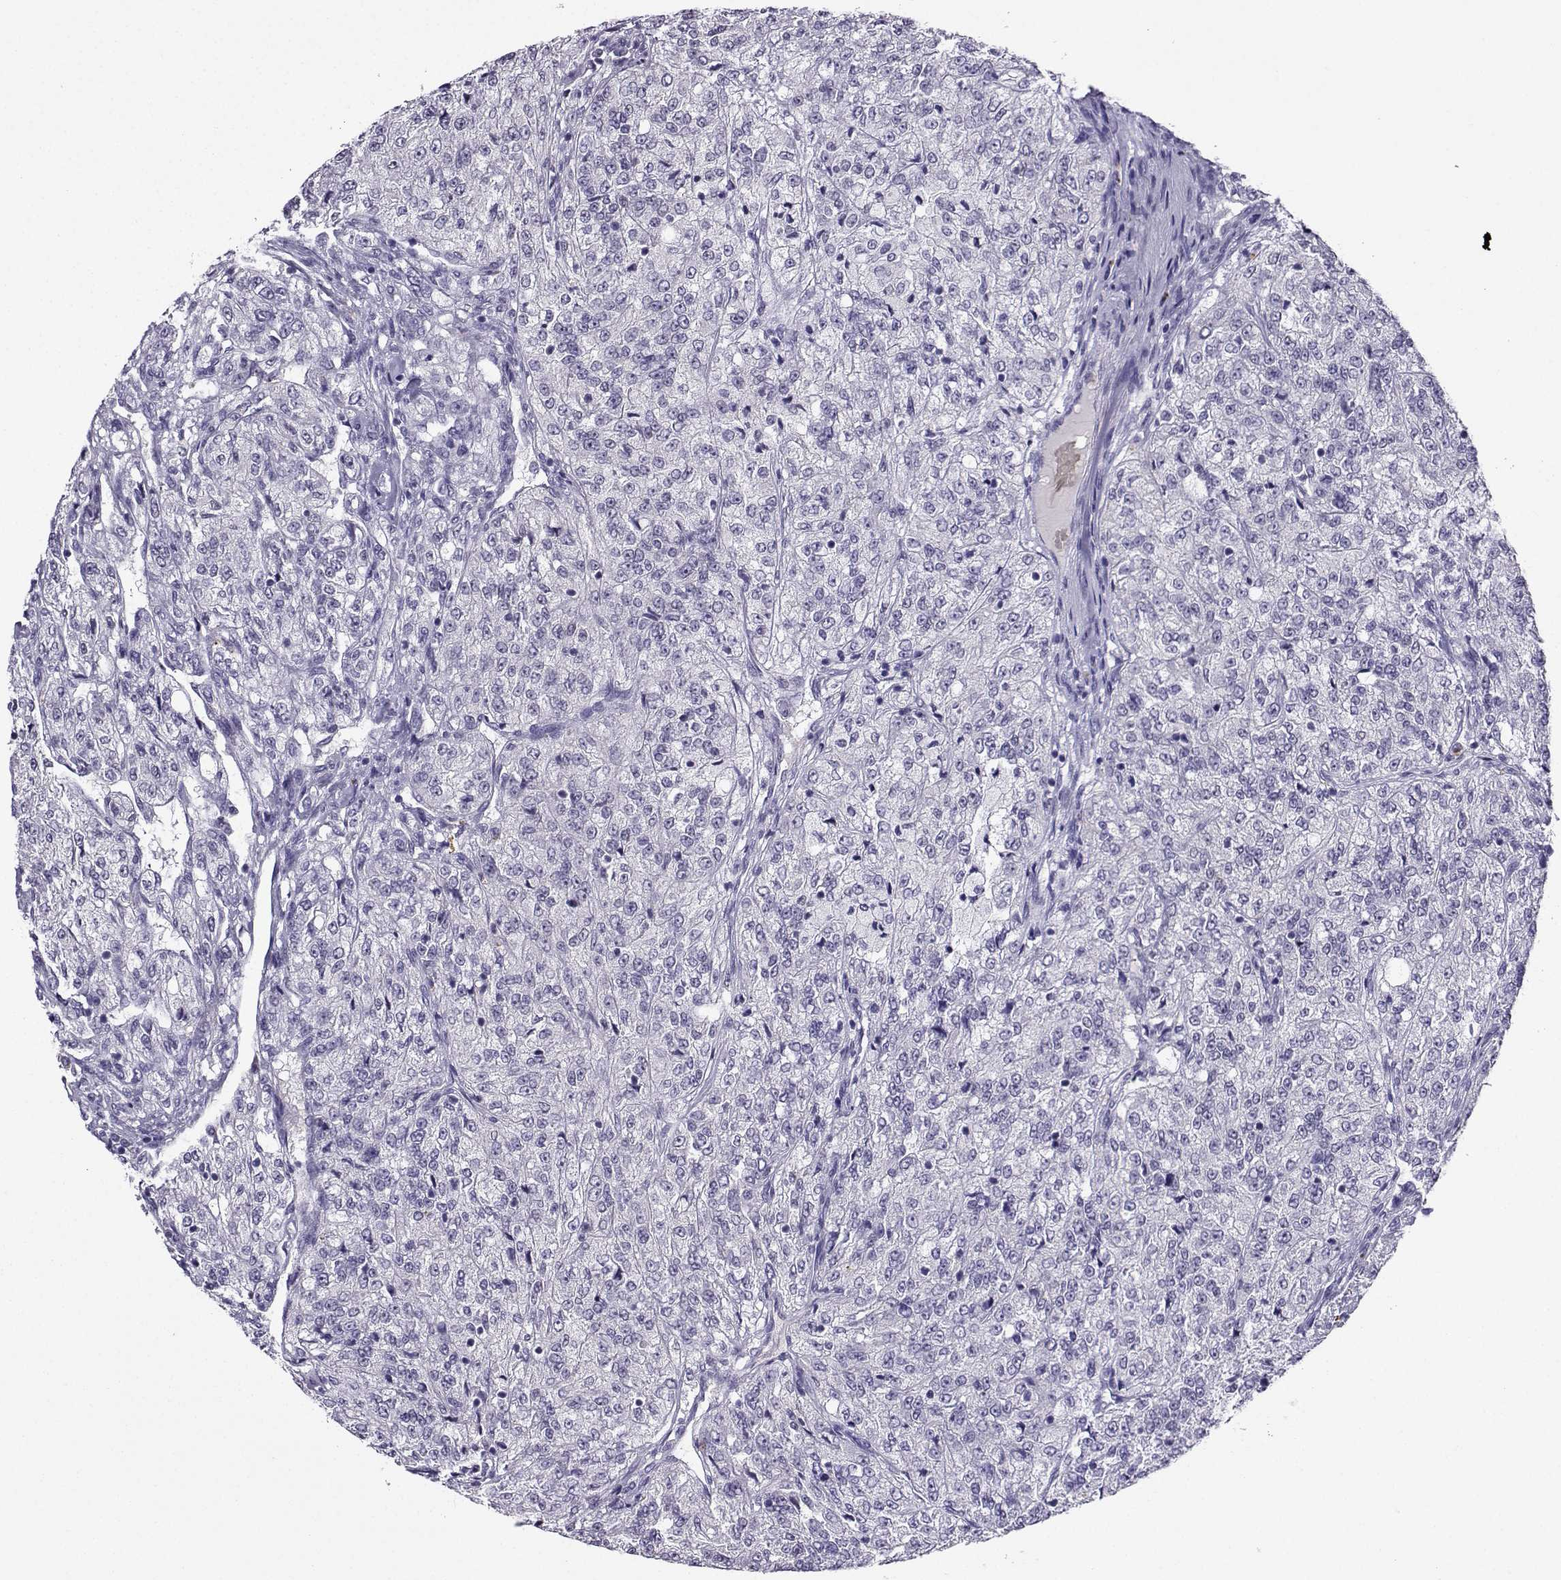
{"staining": {"intensity": "negative", "quantity": "none", "location": "none"}, "tissue": "renal cancer", "cell_type": "Tumor cells", "image_type": "cancer", "snomed": [{"axis": "morphology", "description": "Adenocarcinoma, NOS"}, {"axis": "topography", "description": "Kidney"}], "caption": "Human renal cancer (adenocarcinoma) stained for a protein using IHC displays no expression in tumor cells.", "gene": "LRFN2", "patient": {"sex": "female", "age": 63}}